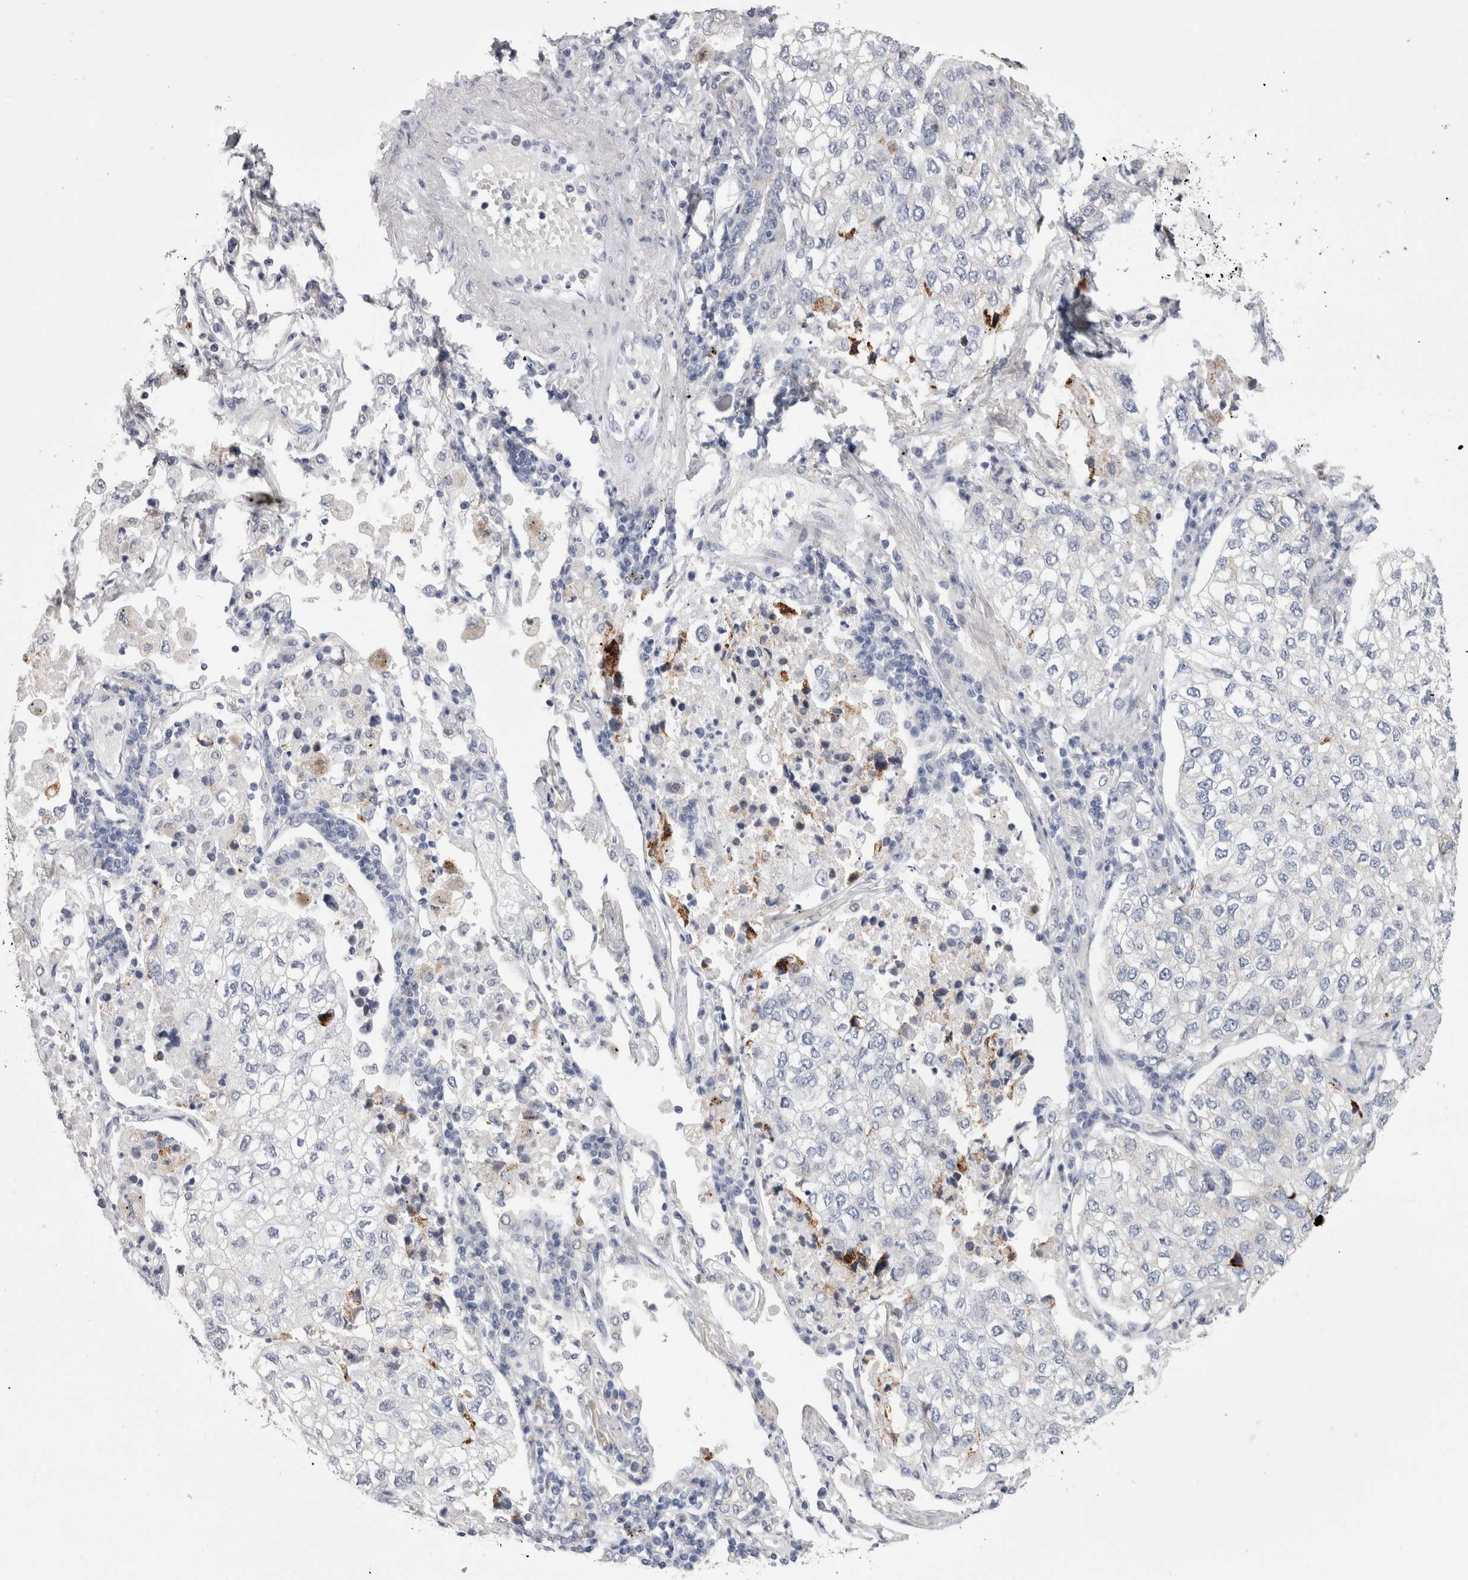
{"staining": {"intensity": "negative", "quantity": "none", "location": "none"}, "tissue": "lung cancer", "cell_type": "Tumor cells", "image_type": "cancer", "snomed": [{"axis": "morphology", "description": "Adenocarcinoma, NOS"}, {"axis": "topography", "description": "Lung"}], "caption": "This is an immunohistochemistry (IHC) photomicrograph of human lung cancer. There is no staining in tumor cells.", "gene": "PWP2", "patient": {"sex": "male", "age": 63}}